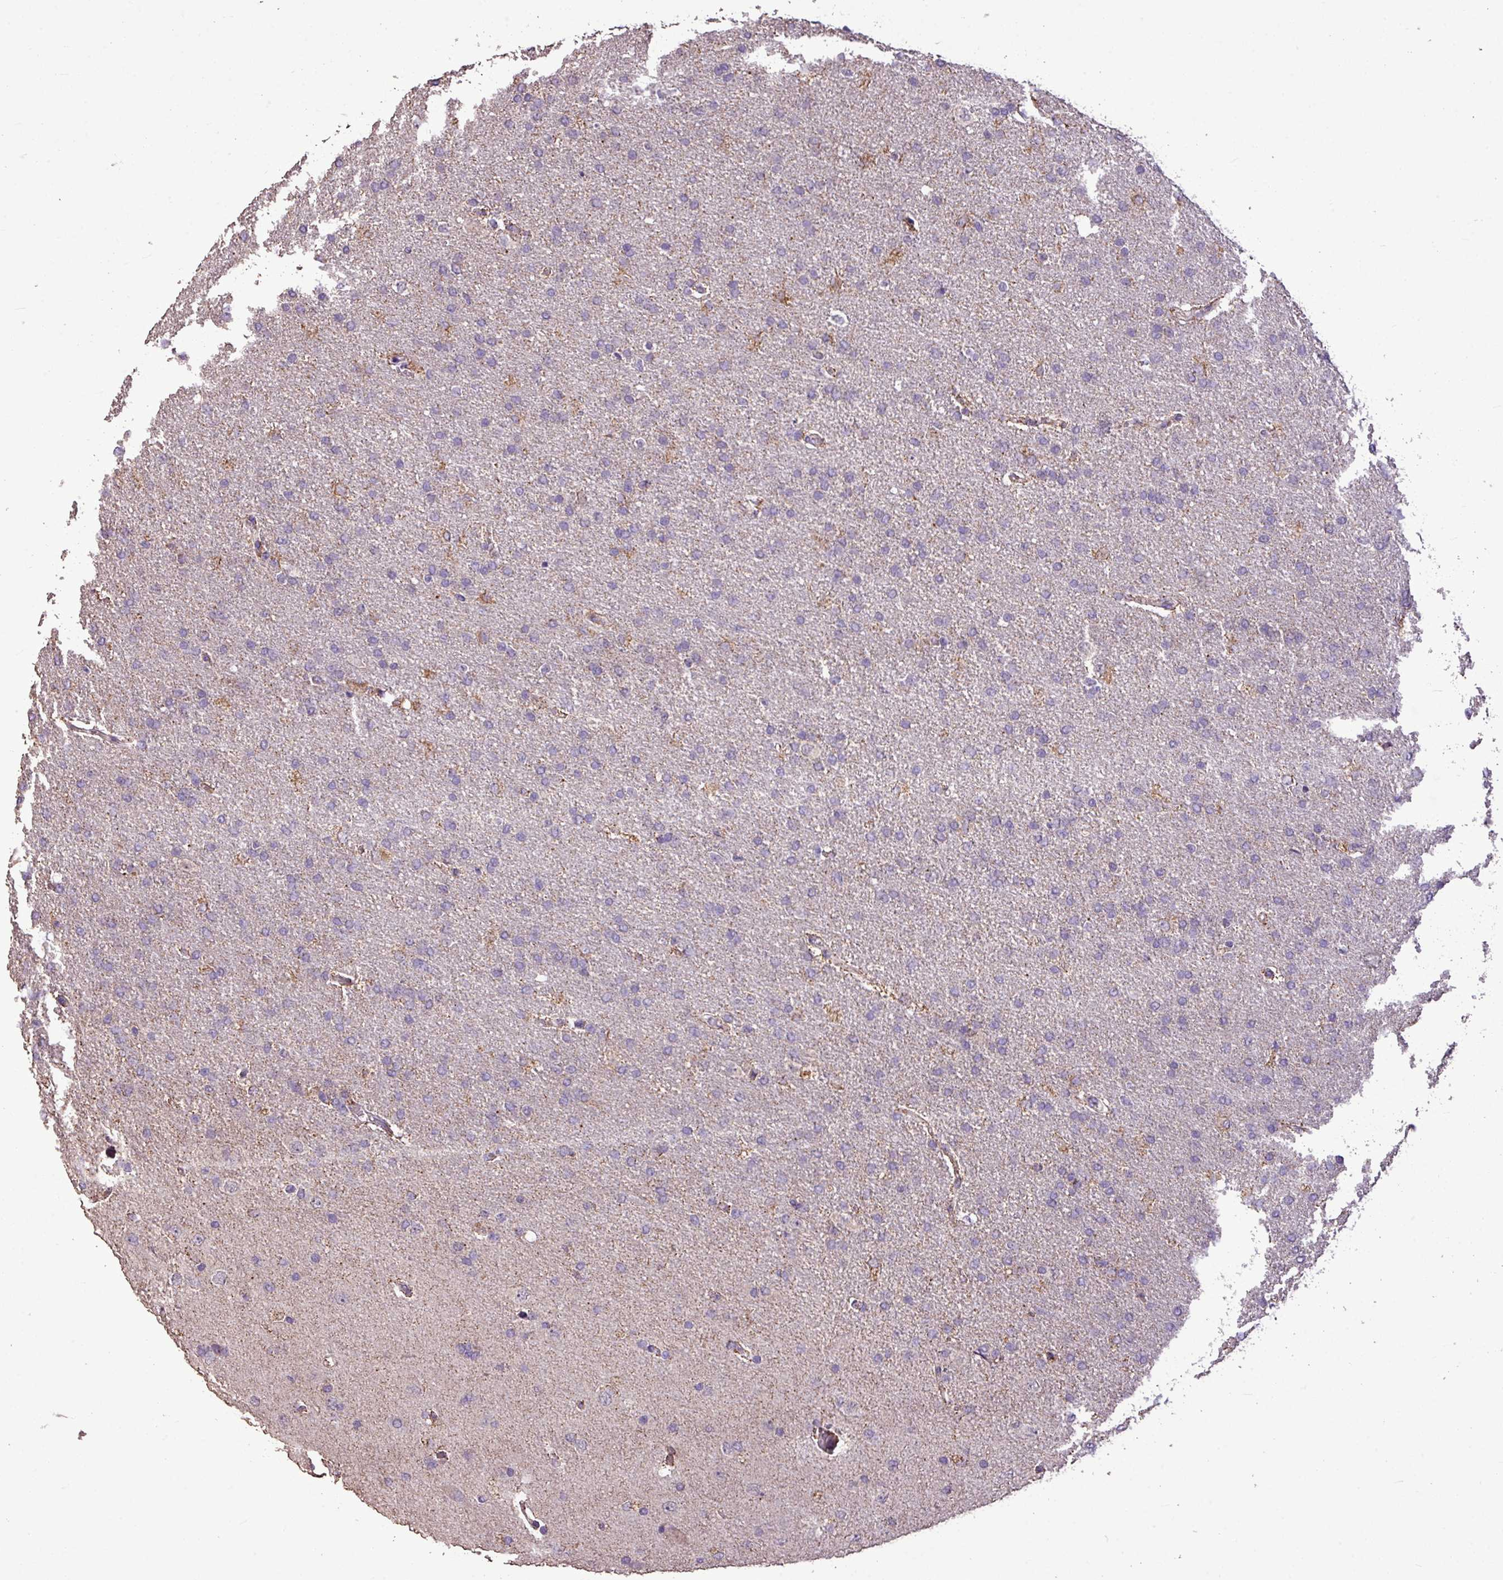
{"staining": {"intensity": "negative", "quantity": "none", "location": "none"}, "tissue": "glioma", "cell_type": "Tumor cells", "image_type": "cancer", "snomed": [{"axis": "morphology", "description": "Glioma, malignant, High grade"}, {"axis": "topography", "description": "Brain"}], "caption": "The photomicrograph demonstrates no significant expression in tumor cells of high-grade glioma (malignant). Nuclei are stained in blue.", "gene": "ALDH2", "patient": {"sex": "male", "age": 72}}